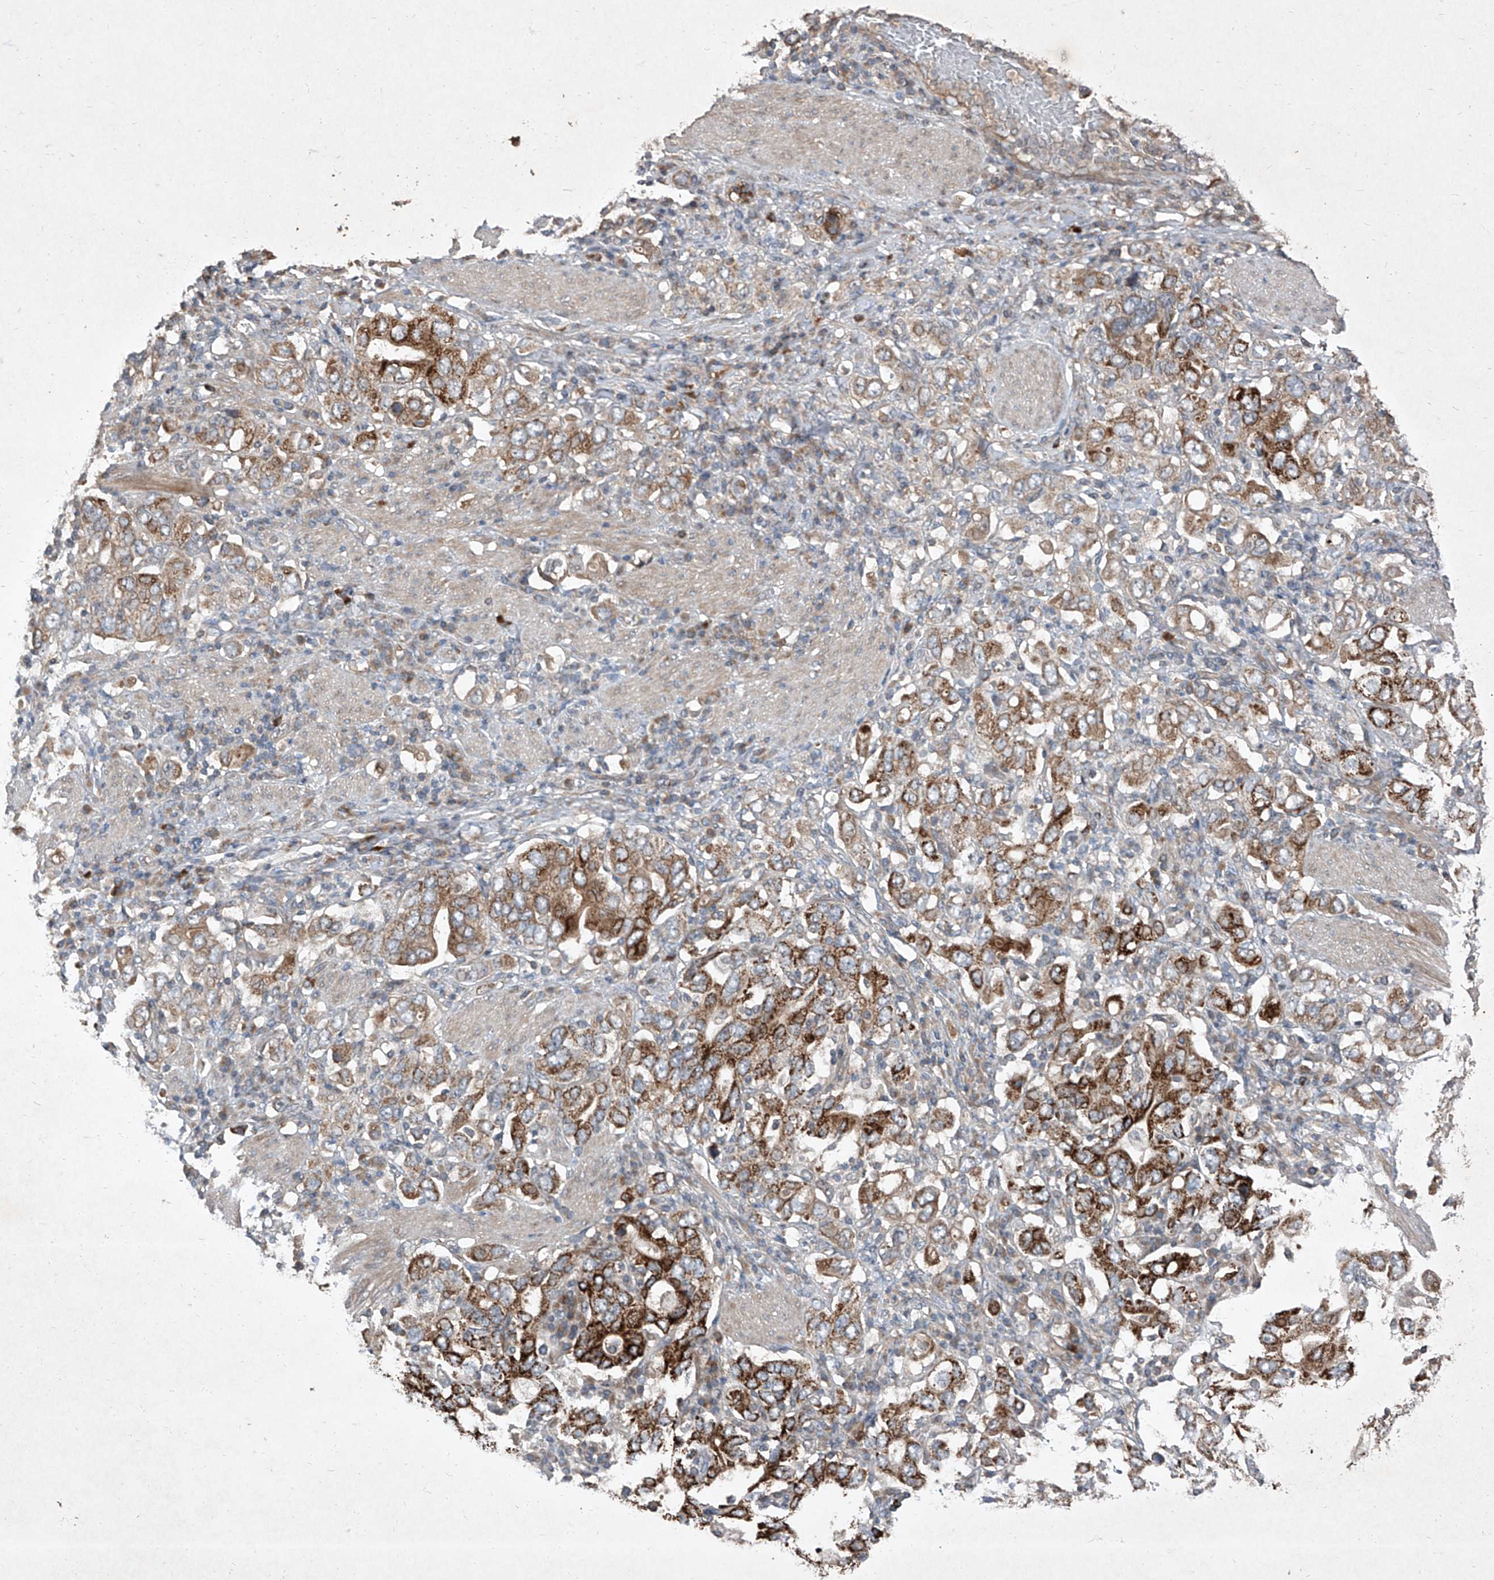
{"staining": {"intensity": "strong", "quantity": ">75%", "location": "cytoplasmic/membranous"}, "tissue": "stomach cancer", "cell_type": "Tumor cells", "image_type": "cancer", "snomed": [{"axis": "morphology", "description": "Adenocarcinoma, NOS"}, {"axis": "topography", "description": "Stomach, upper"}], "caption": "Tumor cells demonstrate strong cytoplasmic/membranous staining in approximately >75% of cells in stomach cancer. The protein of interest is shown in brown color, while the nuclei are stained blue.", "gene": "CCN1", "patient": {"sex": "male", "age": 62}}